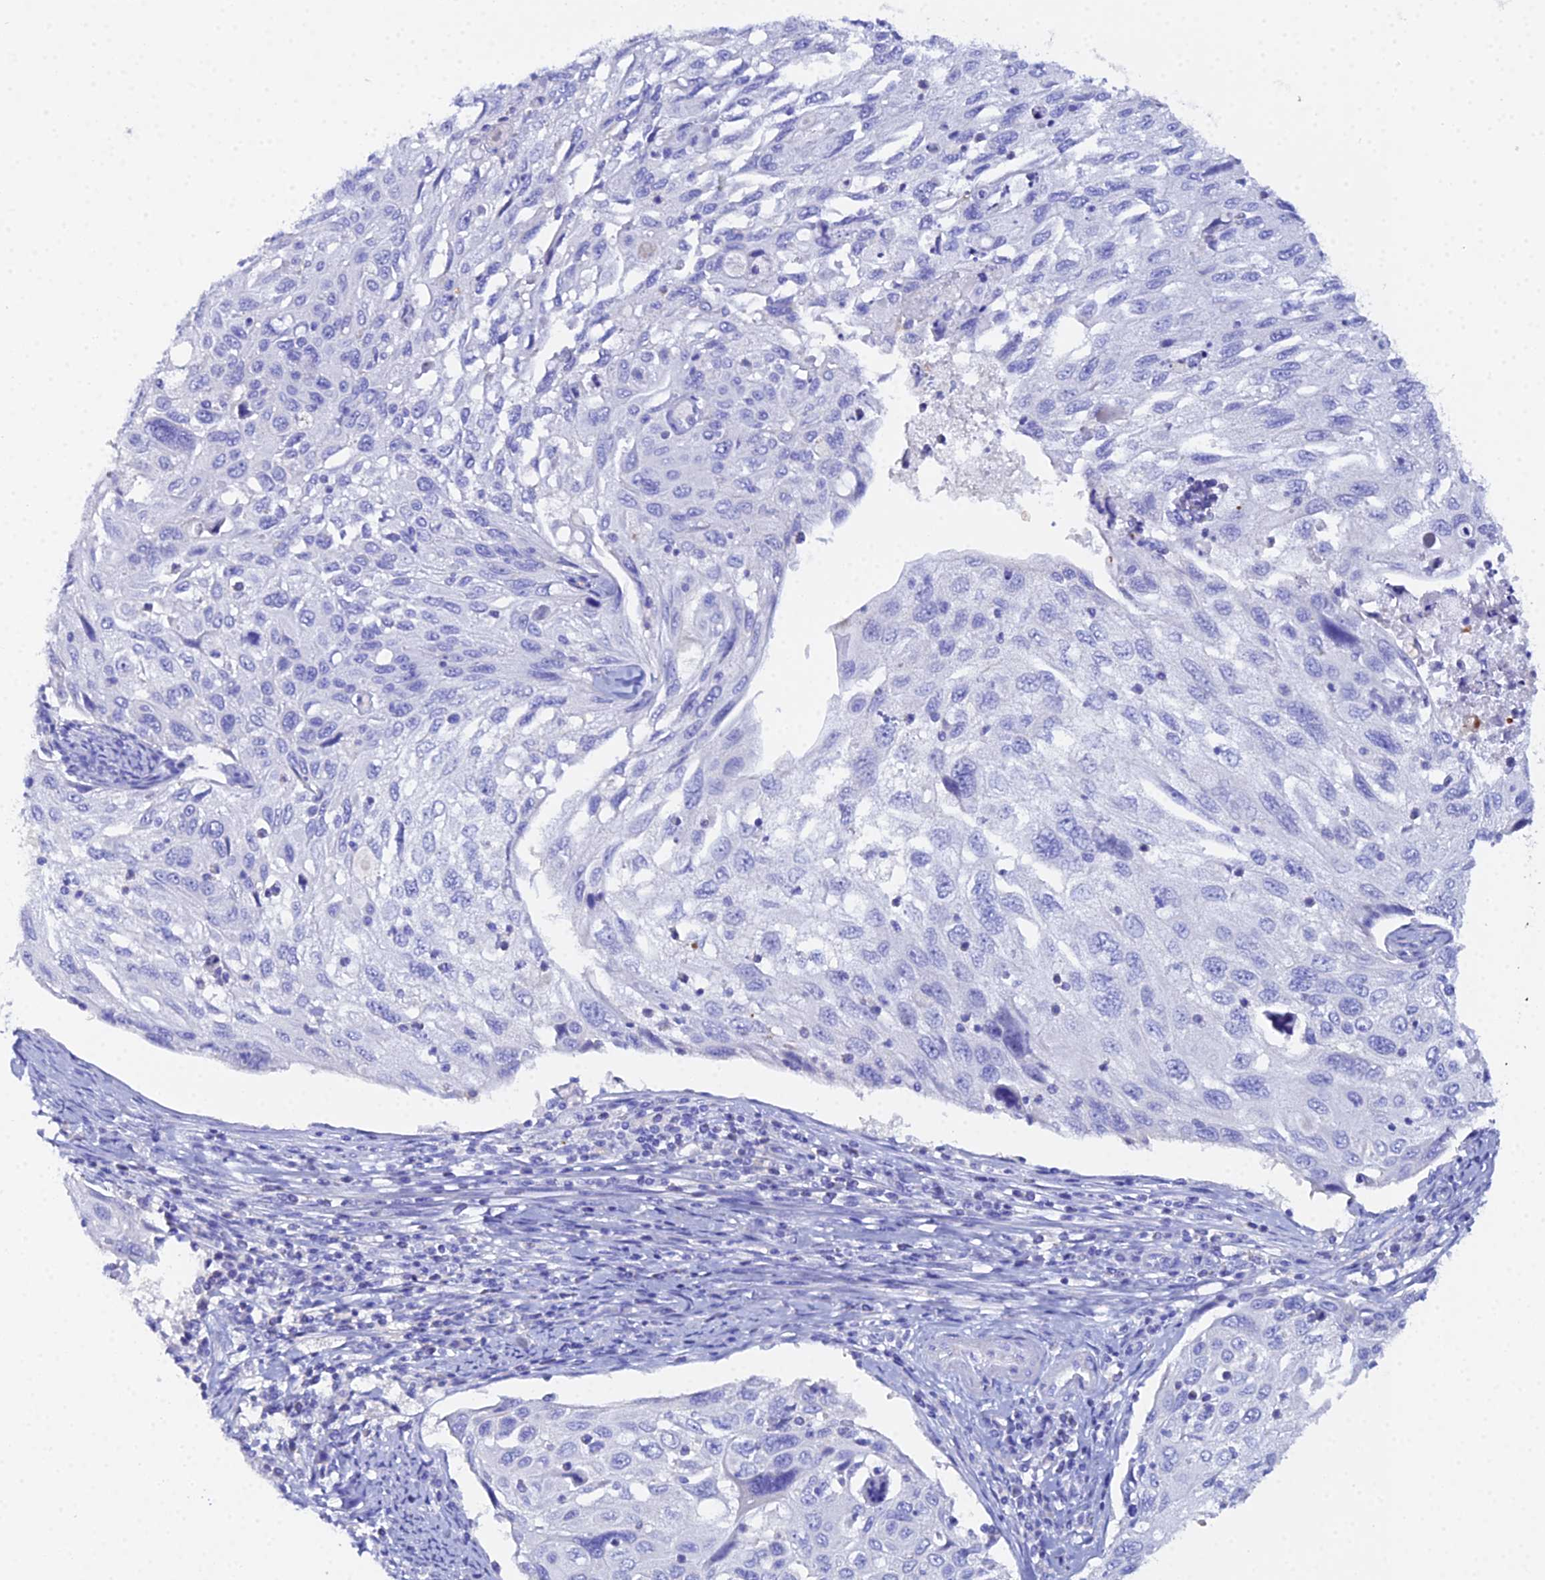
{"staining": {"intensity": "negative", "quantity": "none", "location": "none"}, "tissue": "cervical cancer", "cell_type": "Tumor cells", "image_type": "cancer", "snomed": [{"axis": "morphology", "description": "Squamous cell carcinoma, NOS"}, {"axis": "topography", "description": "Cervix"}], "caption": "Cervical squamous cell carcinoma stained for a protein using immunohistochemistry (IHC) reveals no expression tumor cells.", "gene": "CELA3A", "patient": {"sex": "female", "age": 70}}